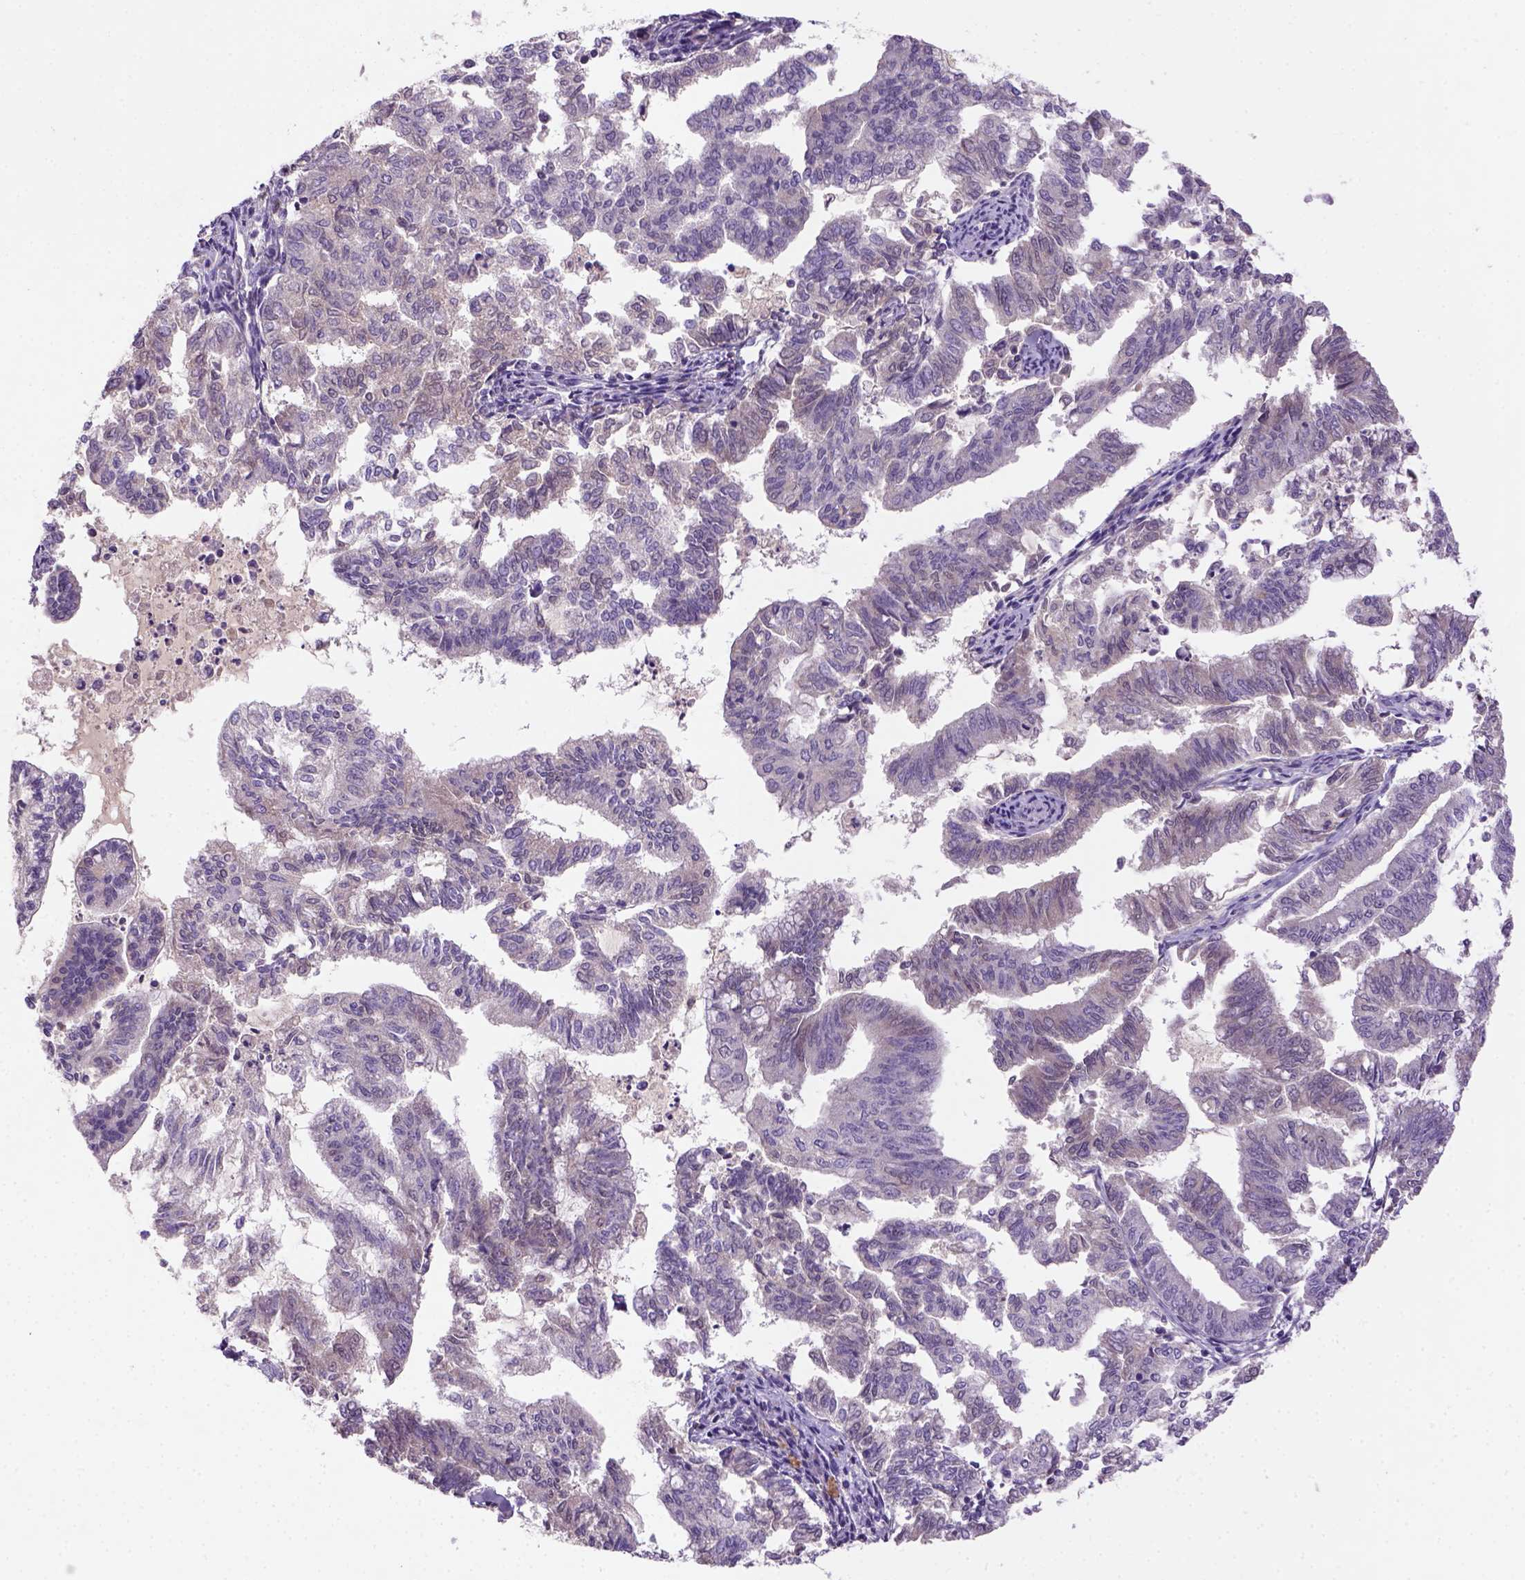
{"staining": {"intensity": "negative", "quantity": "none", "location": "none"}, "tissue": "endometrial cancer", "cell_type": "Tumor cells", "image_type": "cancer", "snomed": [{"axis": "morphology", "description": "Adenocarcinoma, NOS"}, {"axis": "topography", "description": "Endometrium"}], "caption": "Histopathology image shows no protein staining in tumor cells of endometrial cancer (adenocarcinoma) tissue. (Immunohistochemistry, brightfield microscopy, high magnification).", "gene": "NLGN2", "patient": {"sex": "female", "age": 79}}